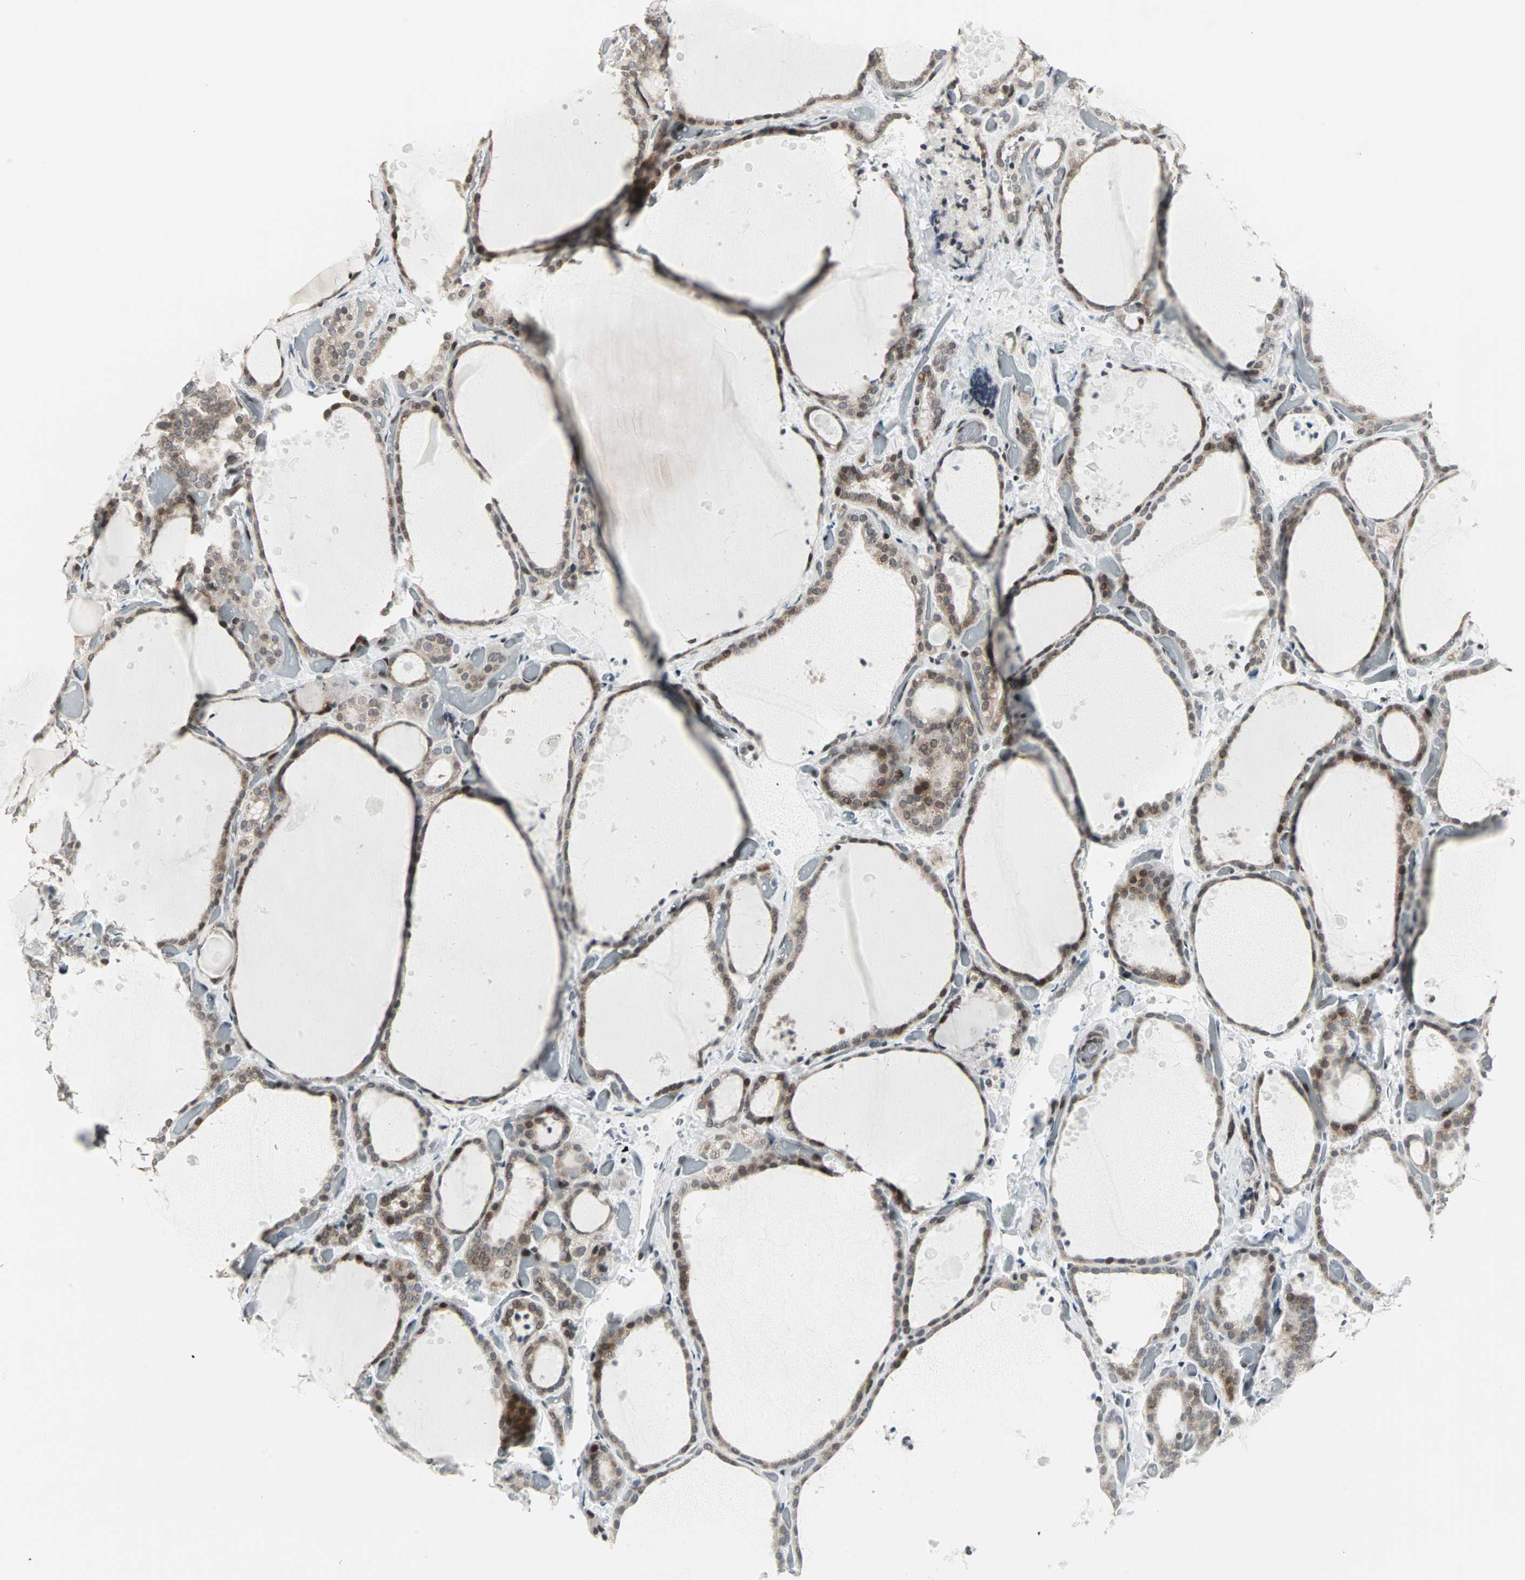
{"staining": {"intensity": "weak", "quantity": ">75%", "location": "cytoplasmic/membranous,nuclear"}, "tissue": "thyroid gland", "cell_type": "Glandular cells", "image_type": "normal", "snomed": [{"axis": "morphology", "description": "Normal tissue, NOS"}, {"axis": "topography", "description": "Thyroid gland"}], "caption": "The immunohistochemical stain highlights weak cytoplasmic/membranous,nuclear positivity in glandular cells of unremarkable thyroid gland.", "gene": "CBLC", "patient": {"sex": "female", "age": 44}}